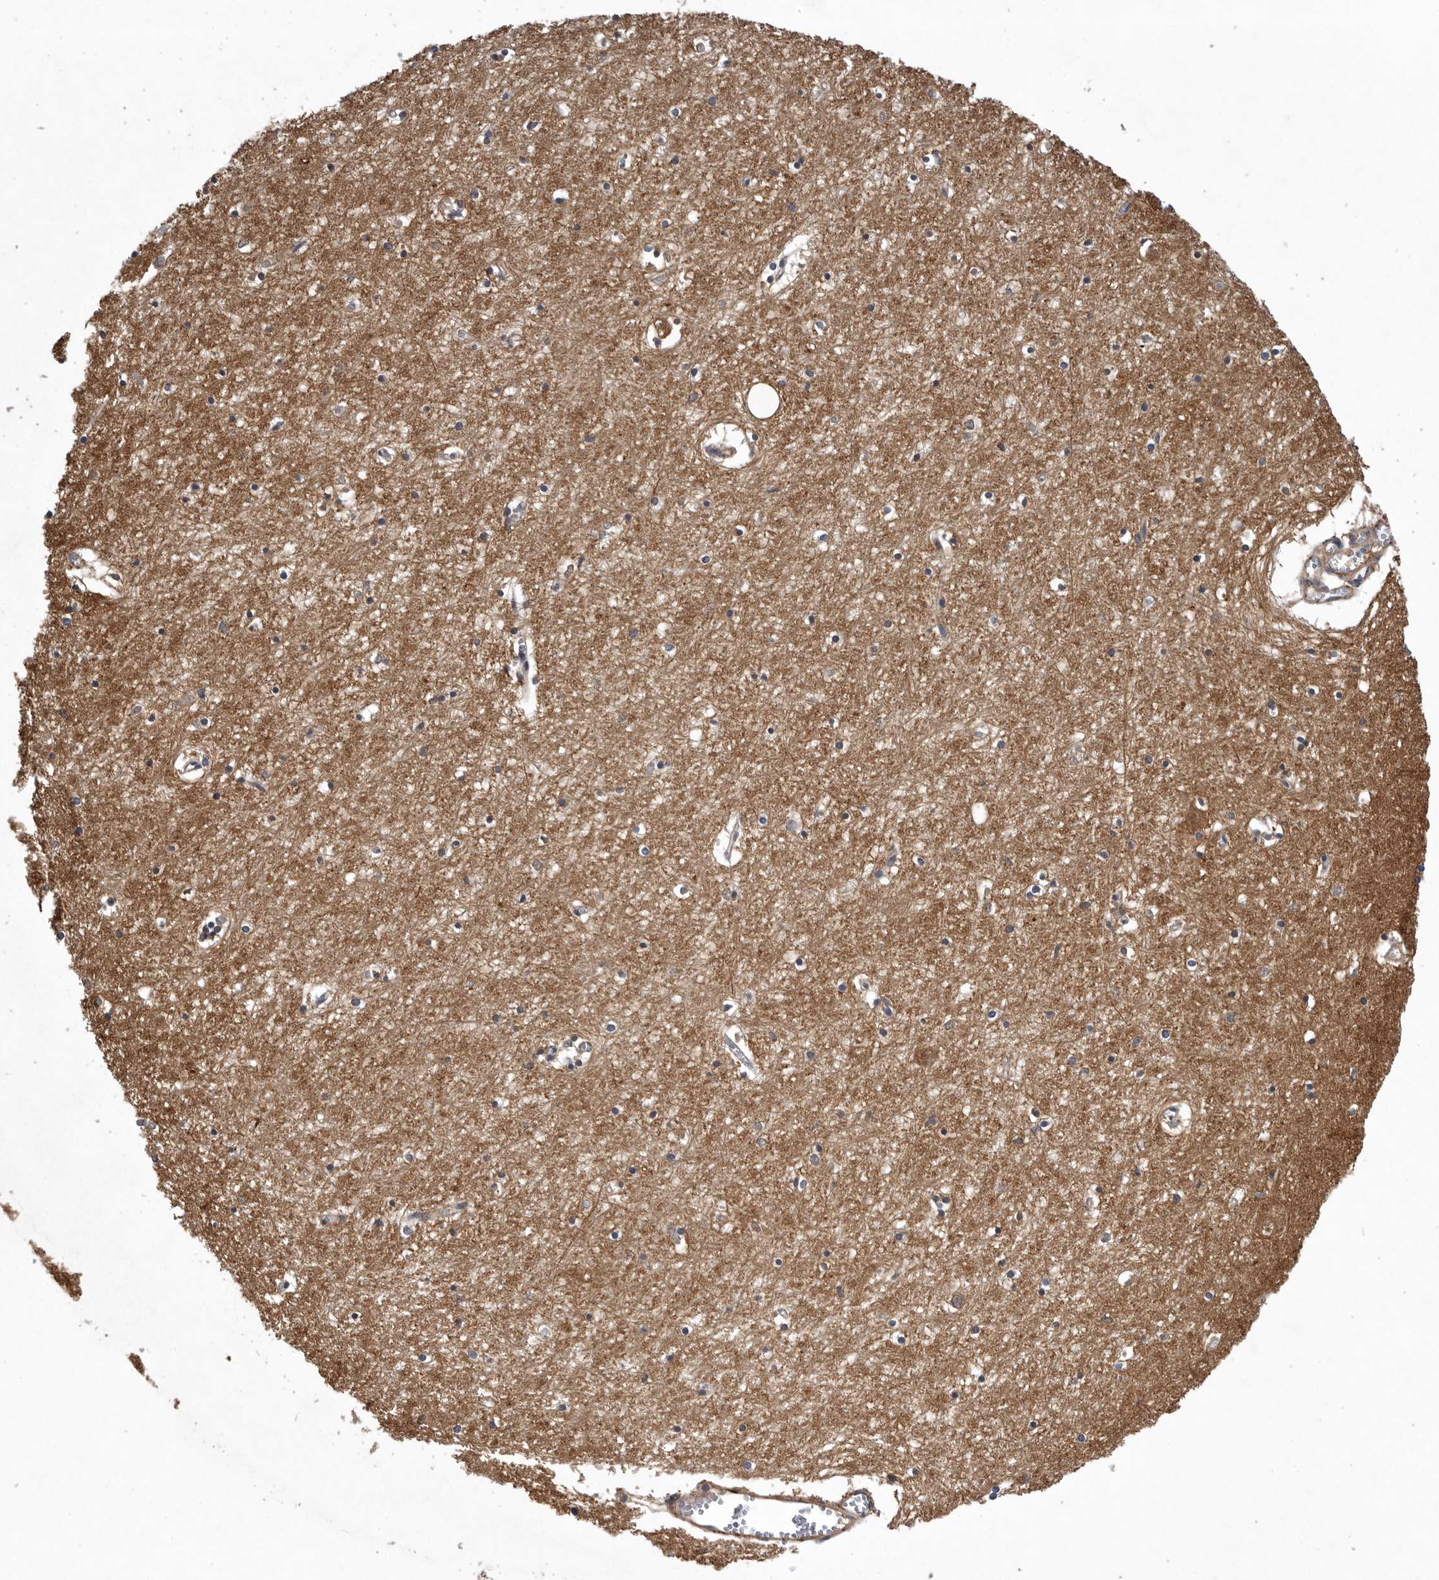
{"staining": {"intensity": "moderate", "quantity": "<25%", "location": "cytoplasmic/membranous"}, "tissue": "hippocampus", "cell_type": "Glial cells", "image_type": "normal", "snomed": [{"axis": "morphology", "description": "Normal tissue, NOS"}, {"axis": "topography", "description": "Hippocampus"}], "caption": "DAB (3,3'-diaminobenzidine) immunohistochemical staining of benign human hippocampus shows moderate cytoplasmic/membranous protein staining in about <25% of glial cells.", "gene": "OXR1", "patient": {"sex": "male", "age": 70}}